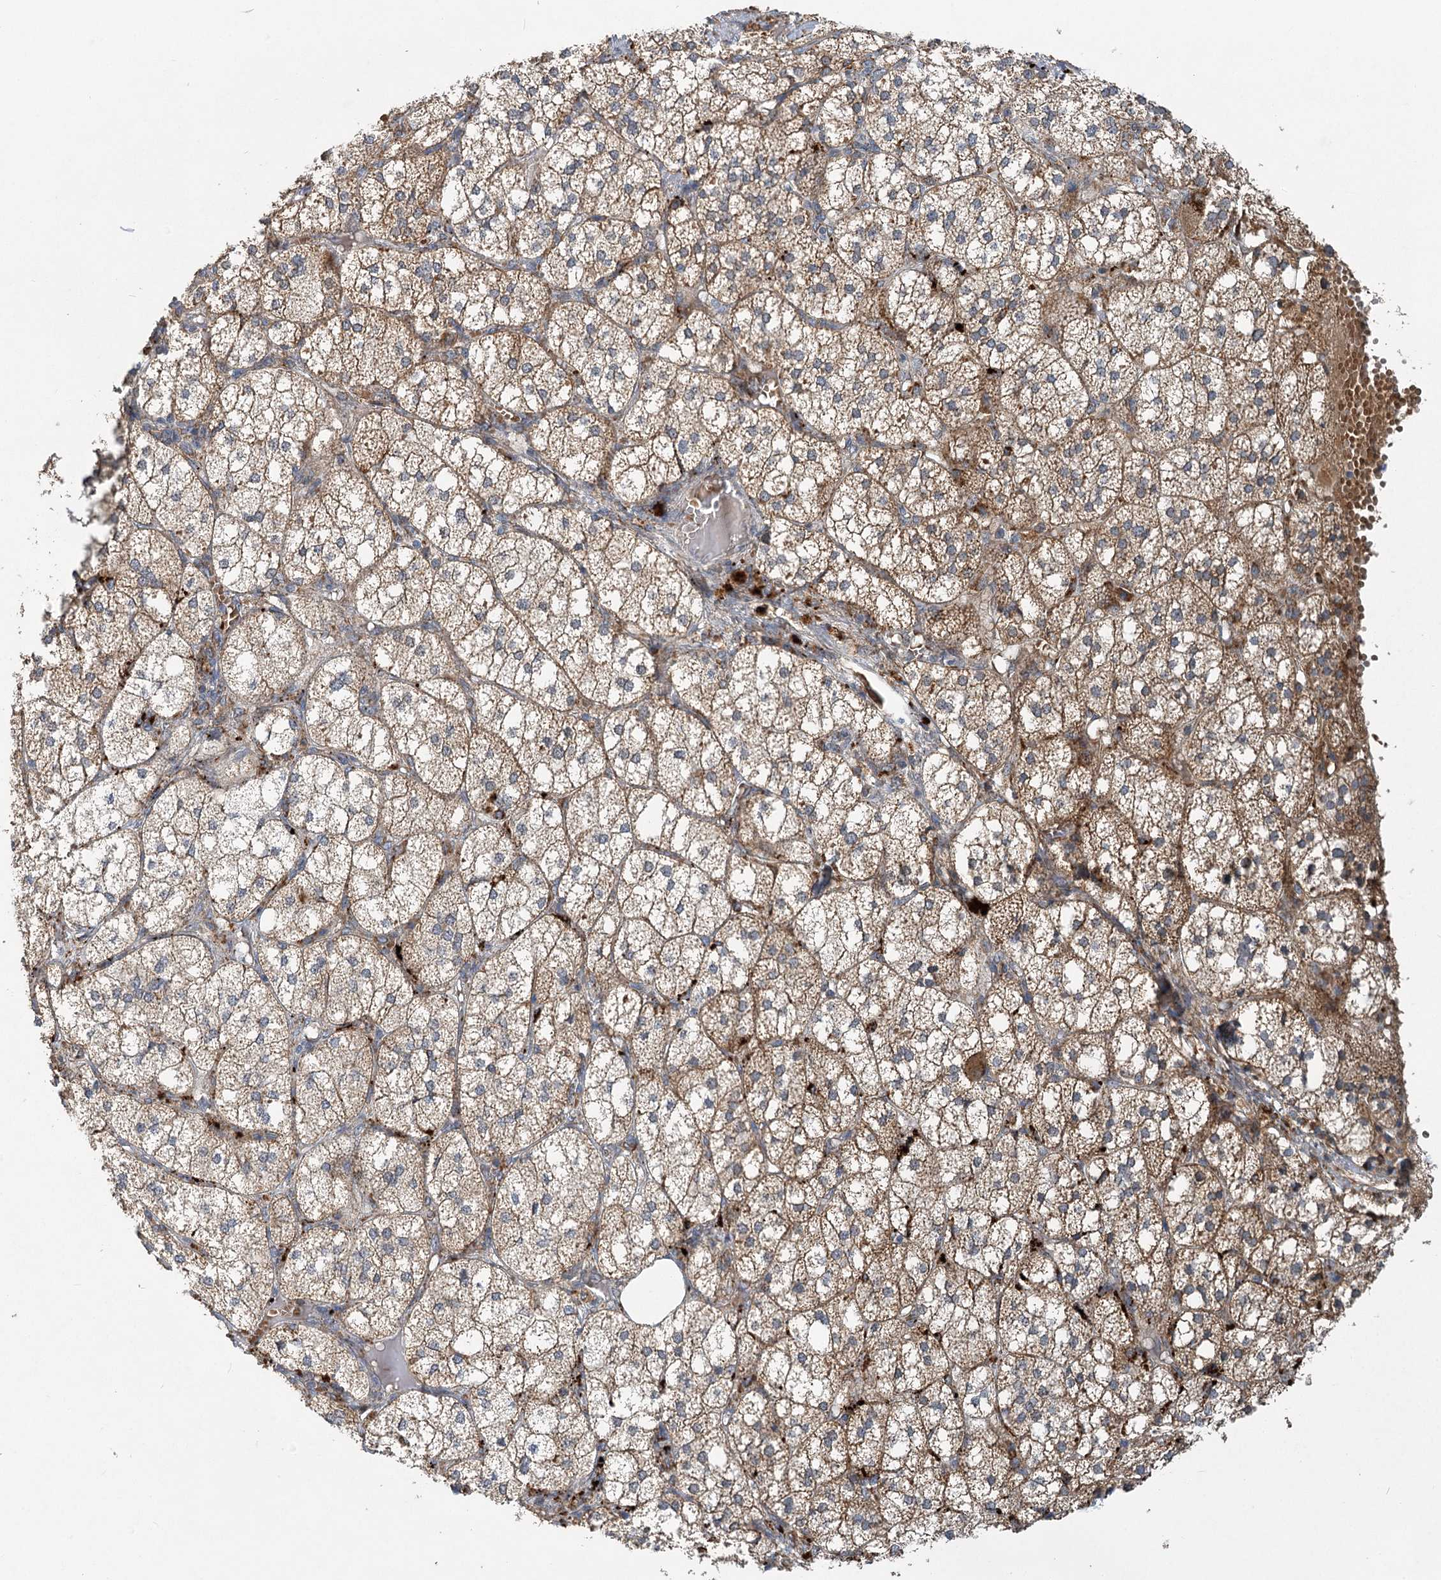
{"staining": {"intensity": "moderate", "quantity": ">75%", "location": "cytoplasmic/membranous"}, "tissue": "adrenal gland", "cell_type": "Glandular cells", "image_type": "normal", "snomed": [{"axis": "morphology", "description": "Normal tissue, NOS"}, {"axis": "topography", "description": "Adrenal gland"}], "caption": "Protein expression analysis of benign adrenal gland reveals moderate cytoplasmic/membranous expression in approximately >75% of glandular cells.", "gene": "PYROXD2", "patient": {"sex": "female", "age": 61}}